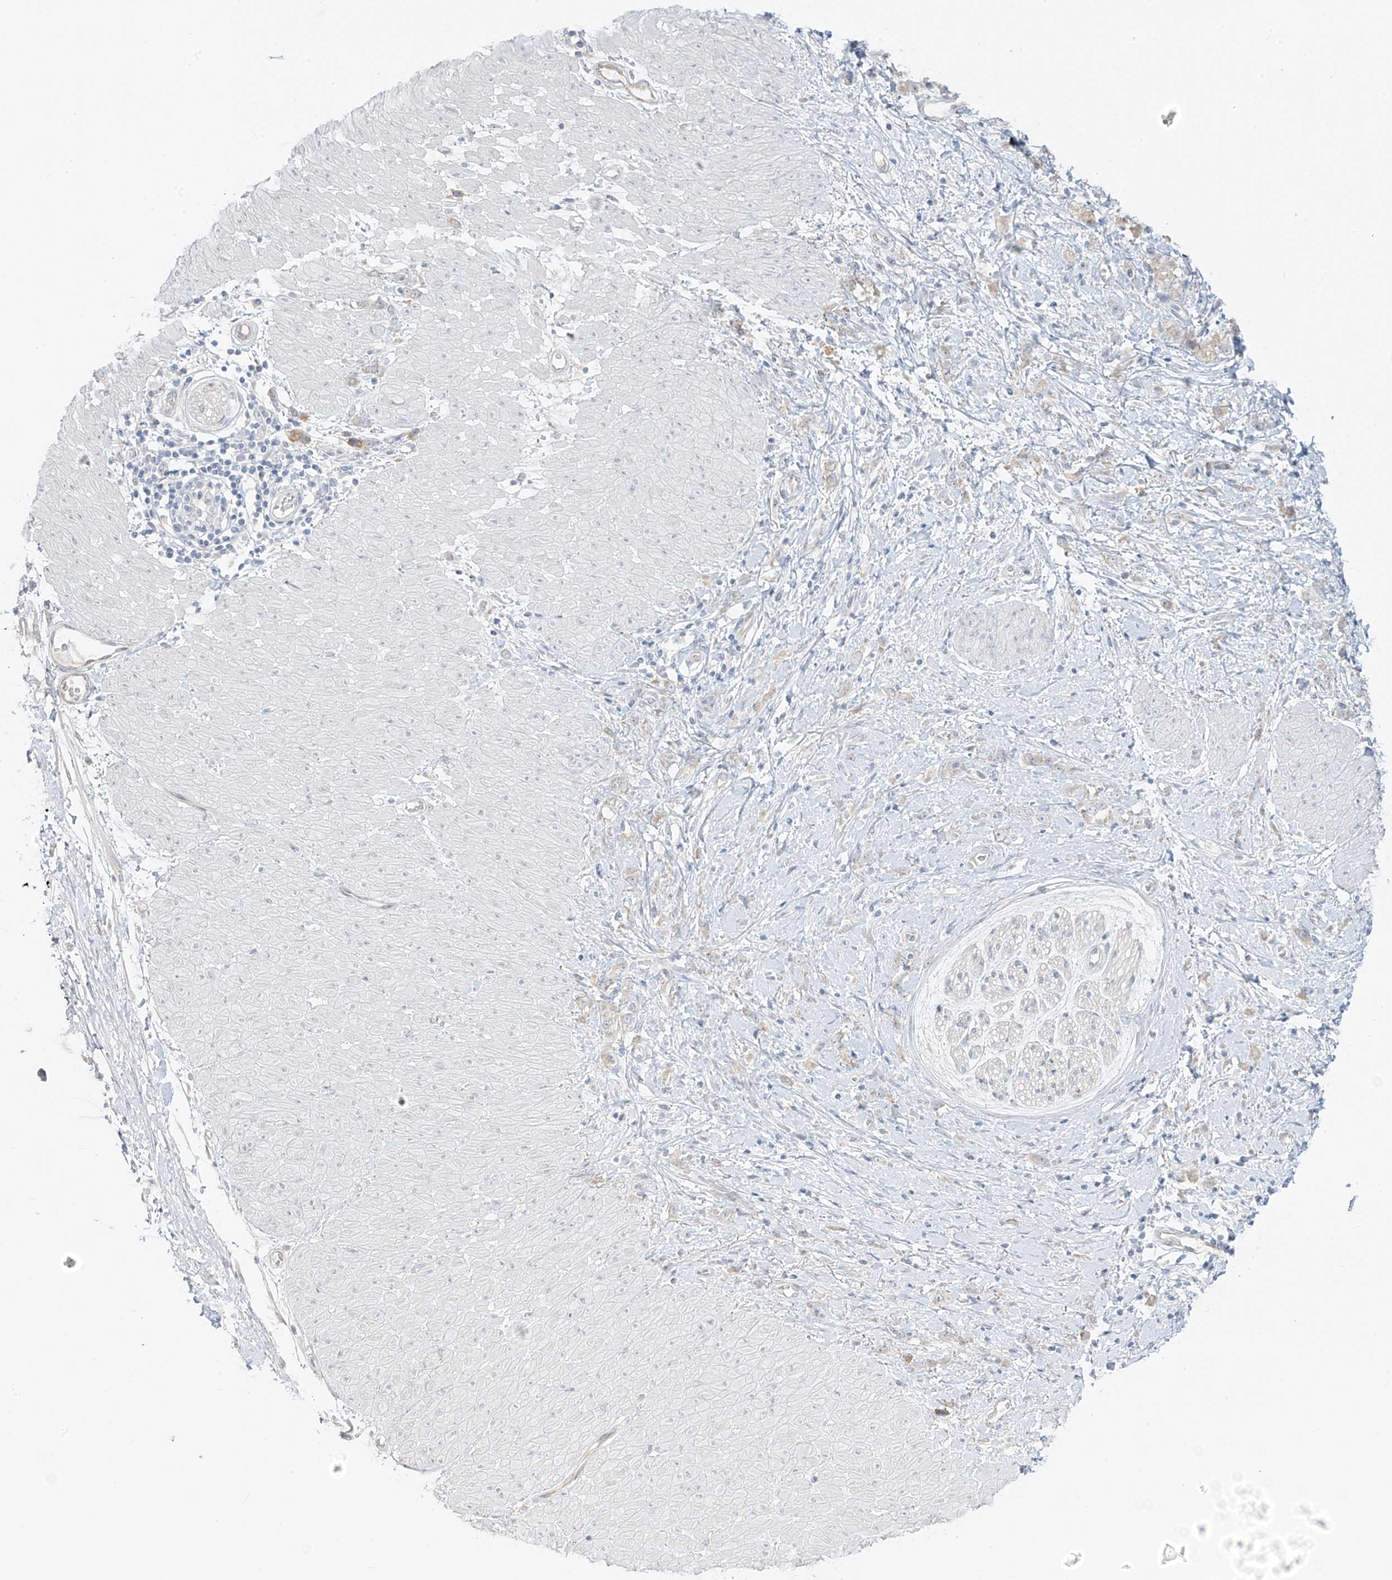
{"staining": {"intensity": "weak", "quantity": "<25%", "location": "cytoplasmic/membranous"}, "tissue": "stomach cancer", "cell_type": "Tumor cells", "image_type": "cancer", "snomed": [{"axis": "morphology", "description": "Adenocarcinoma, NOS"}, {"axis": "topography", "description": "Stomach"}], "caption": "DAB immunohistochemical staining of human stomach cancer reveals no significant expression in tumor cells.", "gene": "DCDC2", "patient": {"sex": "female", "age": 76}}